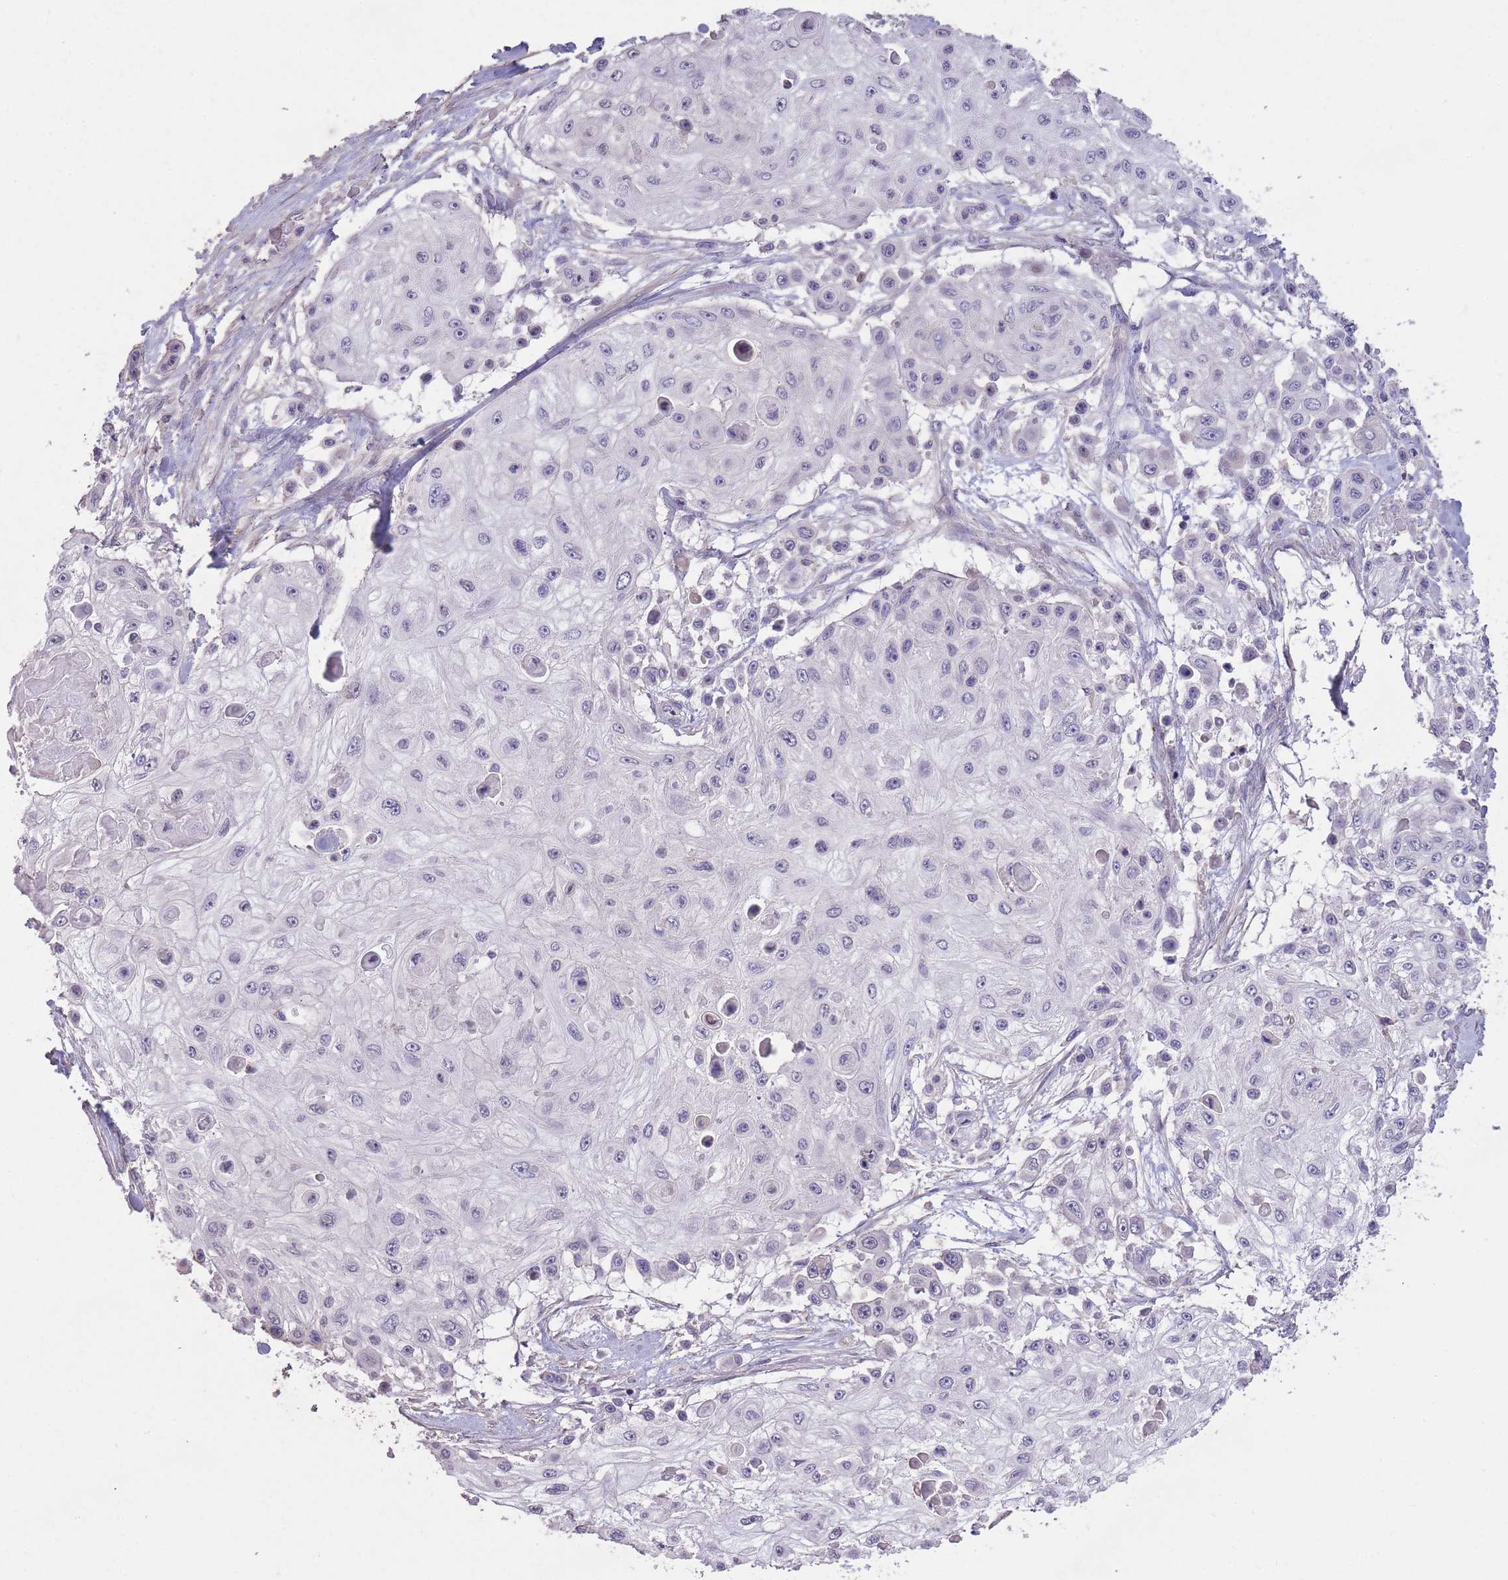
{"staining": {"intensity": "negative", "quantity": "none", "location": "none"}, "tissue": "skin cancer", "cell_type": "Tumor cells", "image_type": "cancer", "snomed": [{"axis": "morphology", "description": "Squamous cell carcinoma, NOS"}, {"axis": "topography", "description": "Skin"}], "caption": "Human skin squamous cell carcinoma stained for a protein using IHC displays no positivity in tumor cells.", "gene": "RSPH10B", "patient": {"sex": "male", "age": 67}}